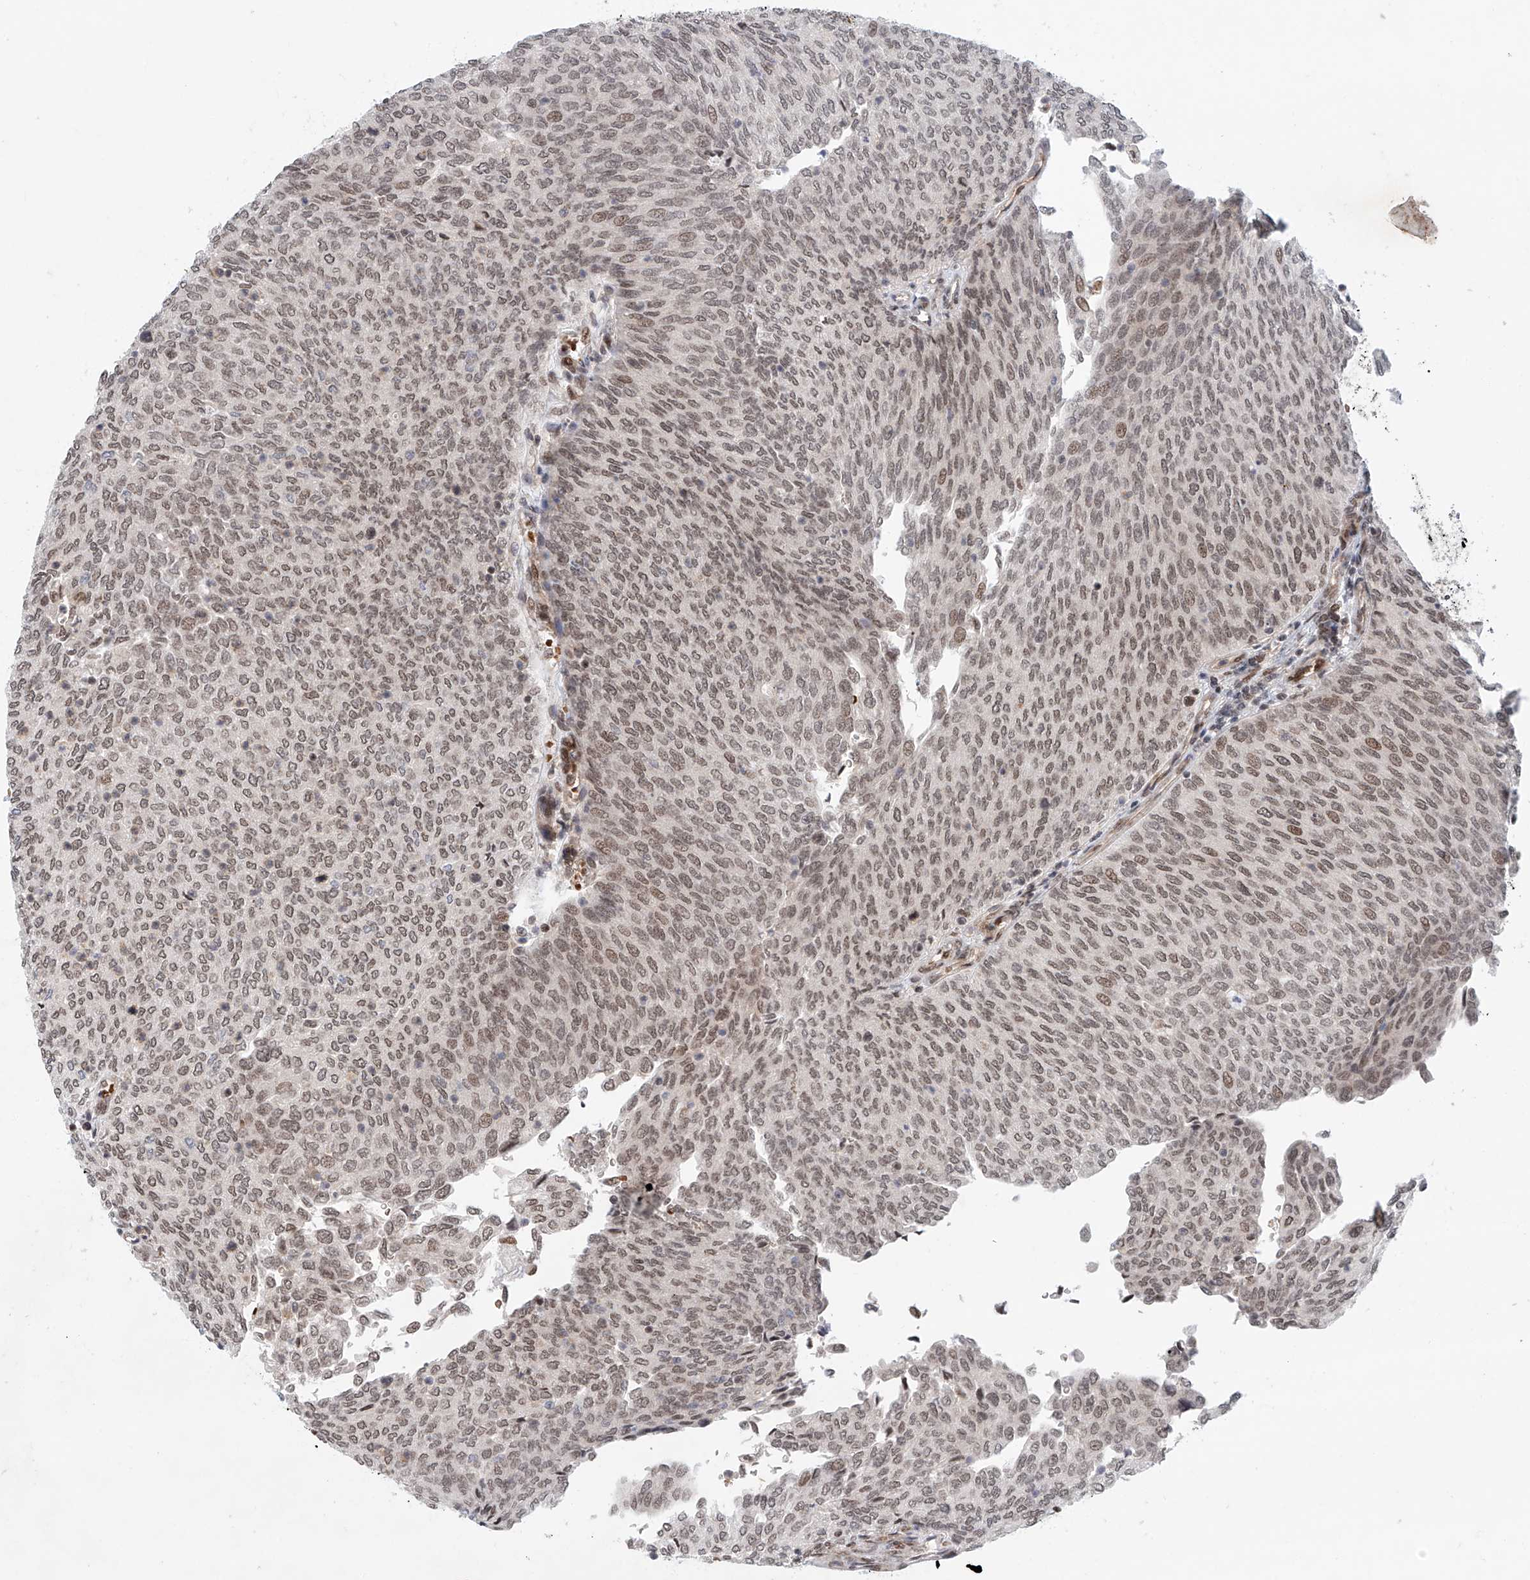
{"staining": {"intensity": "moderate", "quantity": ">75%", "location": "nuclear"}, "tissue": "urothelial cancer", "cell_type": "Tumor cells", "image_type": "cancer", "snomed": [{"axis": "morphology", "description": "Urothelial carcinoma, Low grade"}, {"axis": "topography", "description": "Urinary bladder"}], "caption": "Human urothelial carcinoma (low-grade) stained with a protein marker reveals moderate staining in tumor cells.", "gene": "ZNF470", "patient": {"sex": "female", "age": 79}}